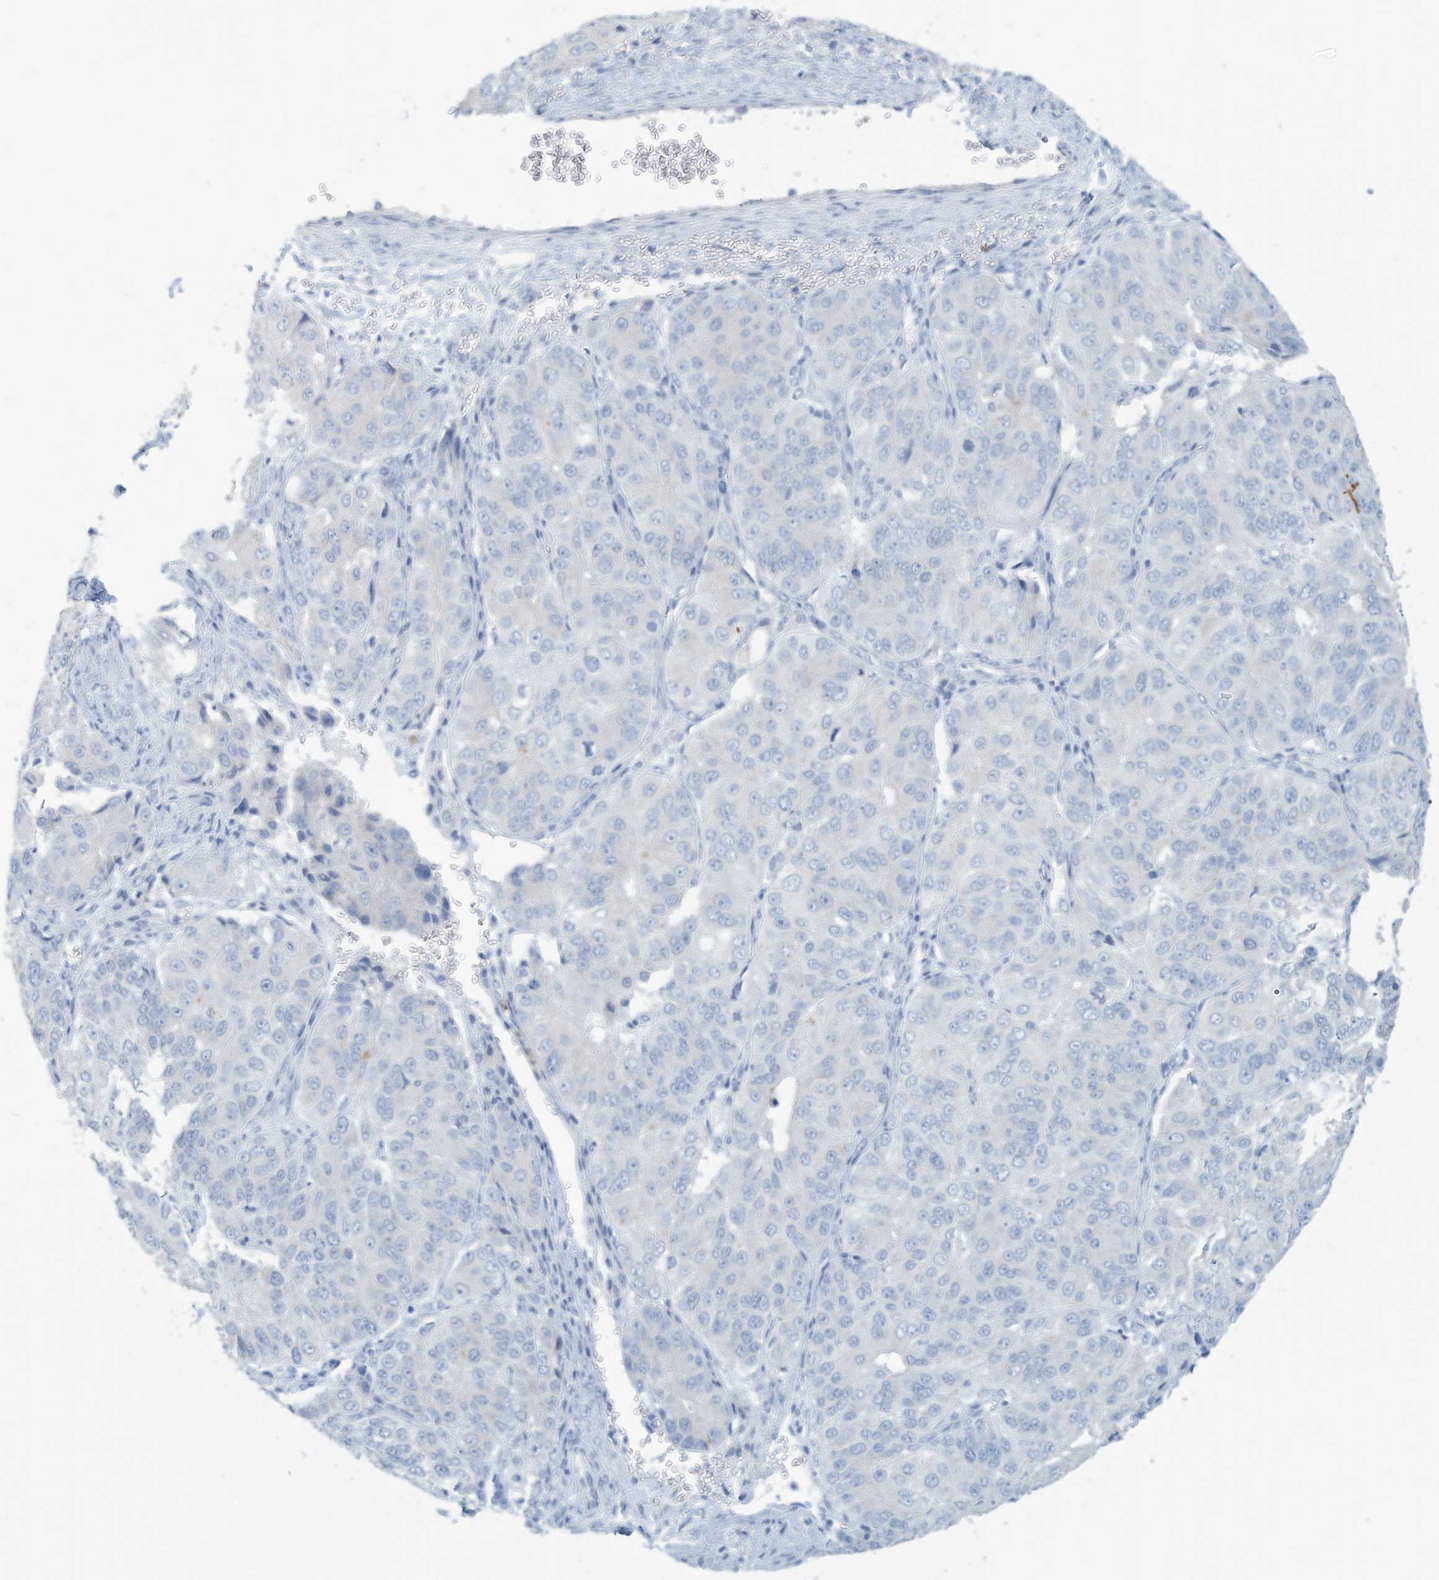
{"staining": {"intensity": "negative", "quantity": "none", "location": "none"}, "tissue": "ovarian cancer", "cell_type": "Tumor cells", "image_type": "cancer", "snomed": [{"axis": "morphology", "description": "Carcinoma, endometroid"}, {"axis": "topography", "description": "Ovary"}], "caption": "A photomicrograph of ovarian cancer (endometroid carcinoma) stained for a protein displays no brown staining in tumor cells.", "gene": "ERI2", "patient": {"sex": "female", "age": 51}}